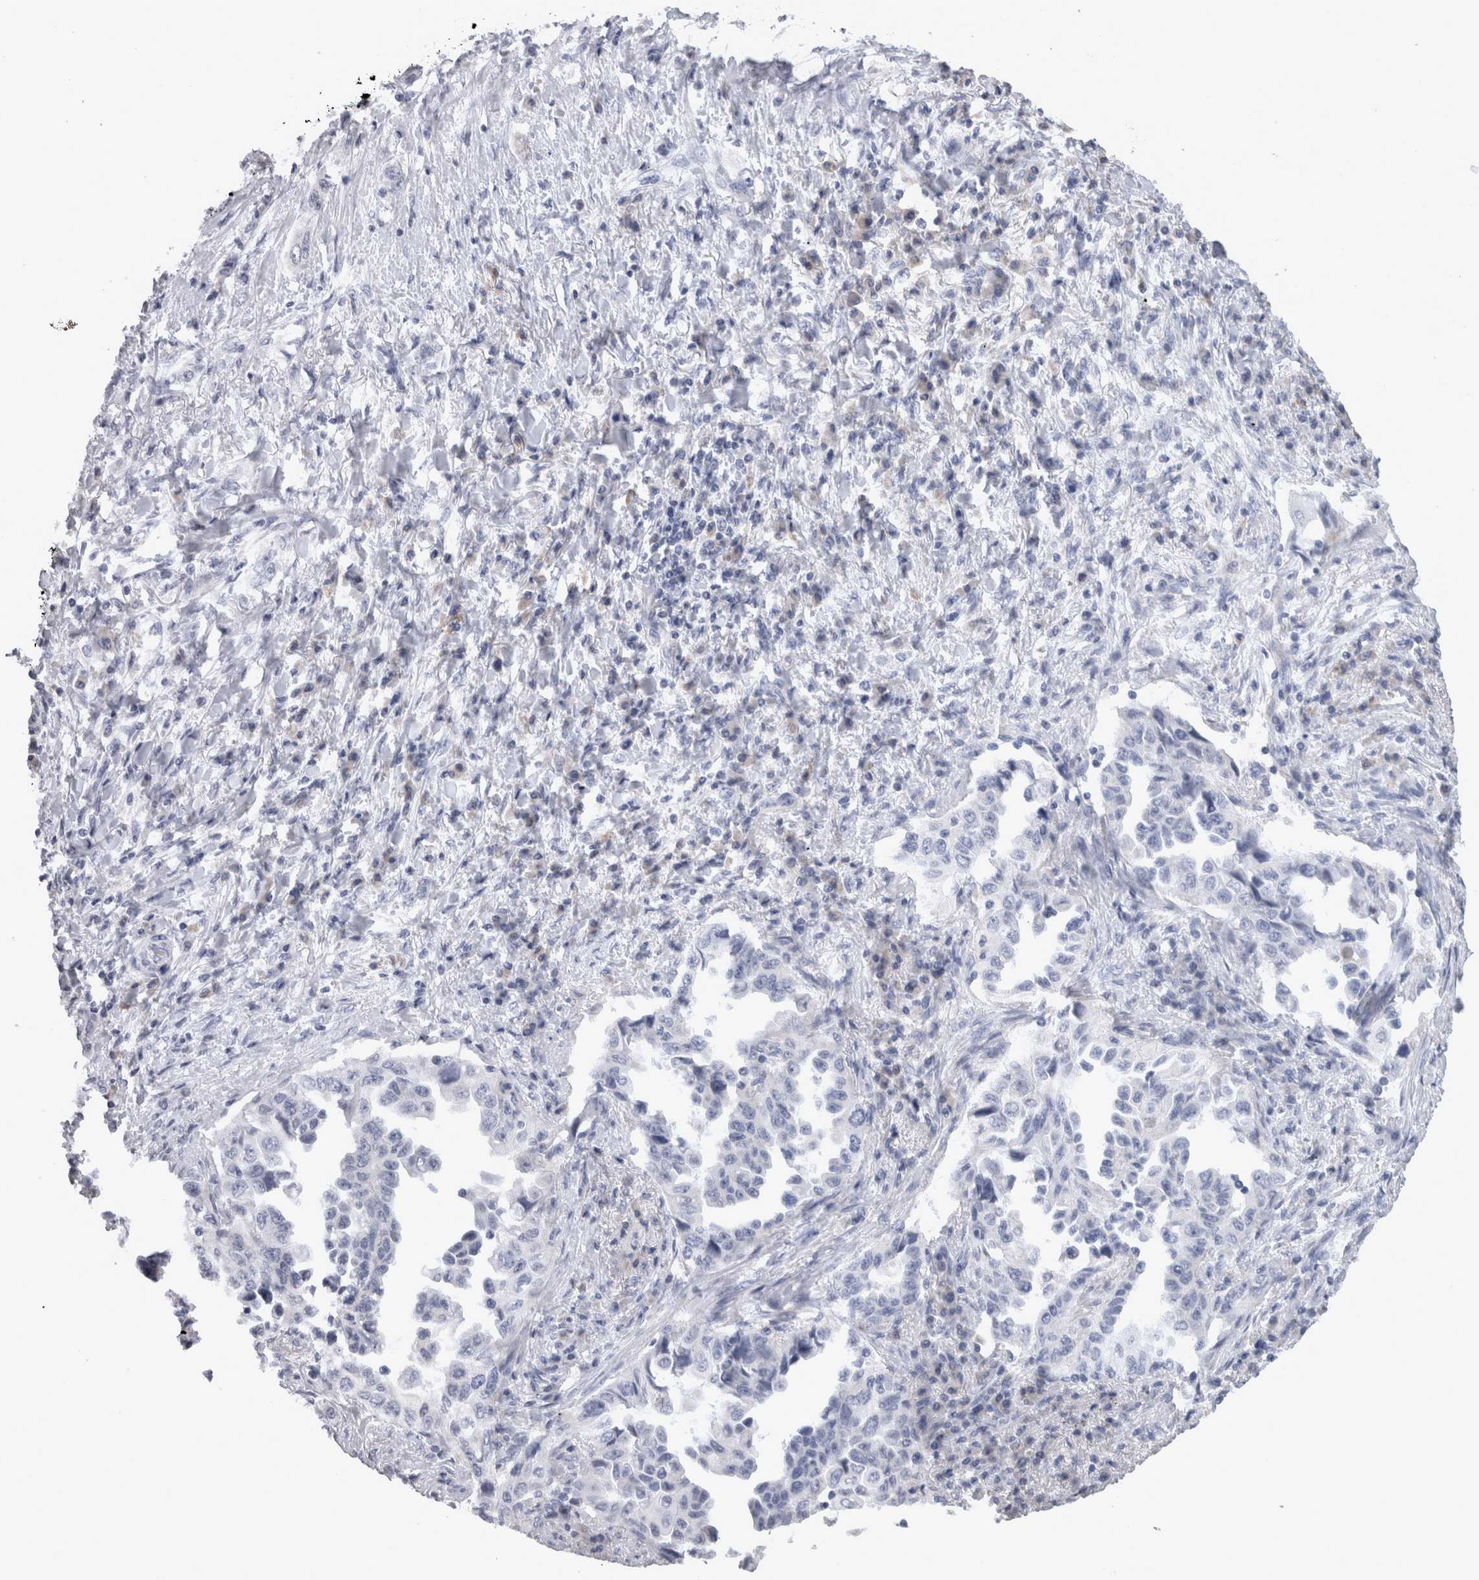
{"staining": {"intensity": "negative", "quantity": "none", "location": "none"}, "tissue": "lung cancer", "cell_type": "Tumor cells", "image_type": "cancer", "snomed": [{"axis": "morphology", "description": "Adenocarcinoma, NOS"}, {"axis": "topography", "description": "Lung"}], "caption": "Lung adenocarcinoma stained for a protein using IHC demonstrates no positivity tumor cells.", "gene": "TCAP", "patient": {"sex": "female", "age": 51}}